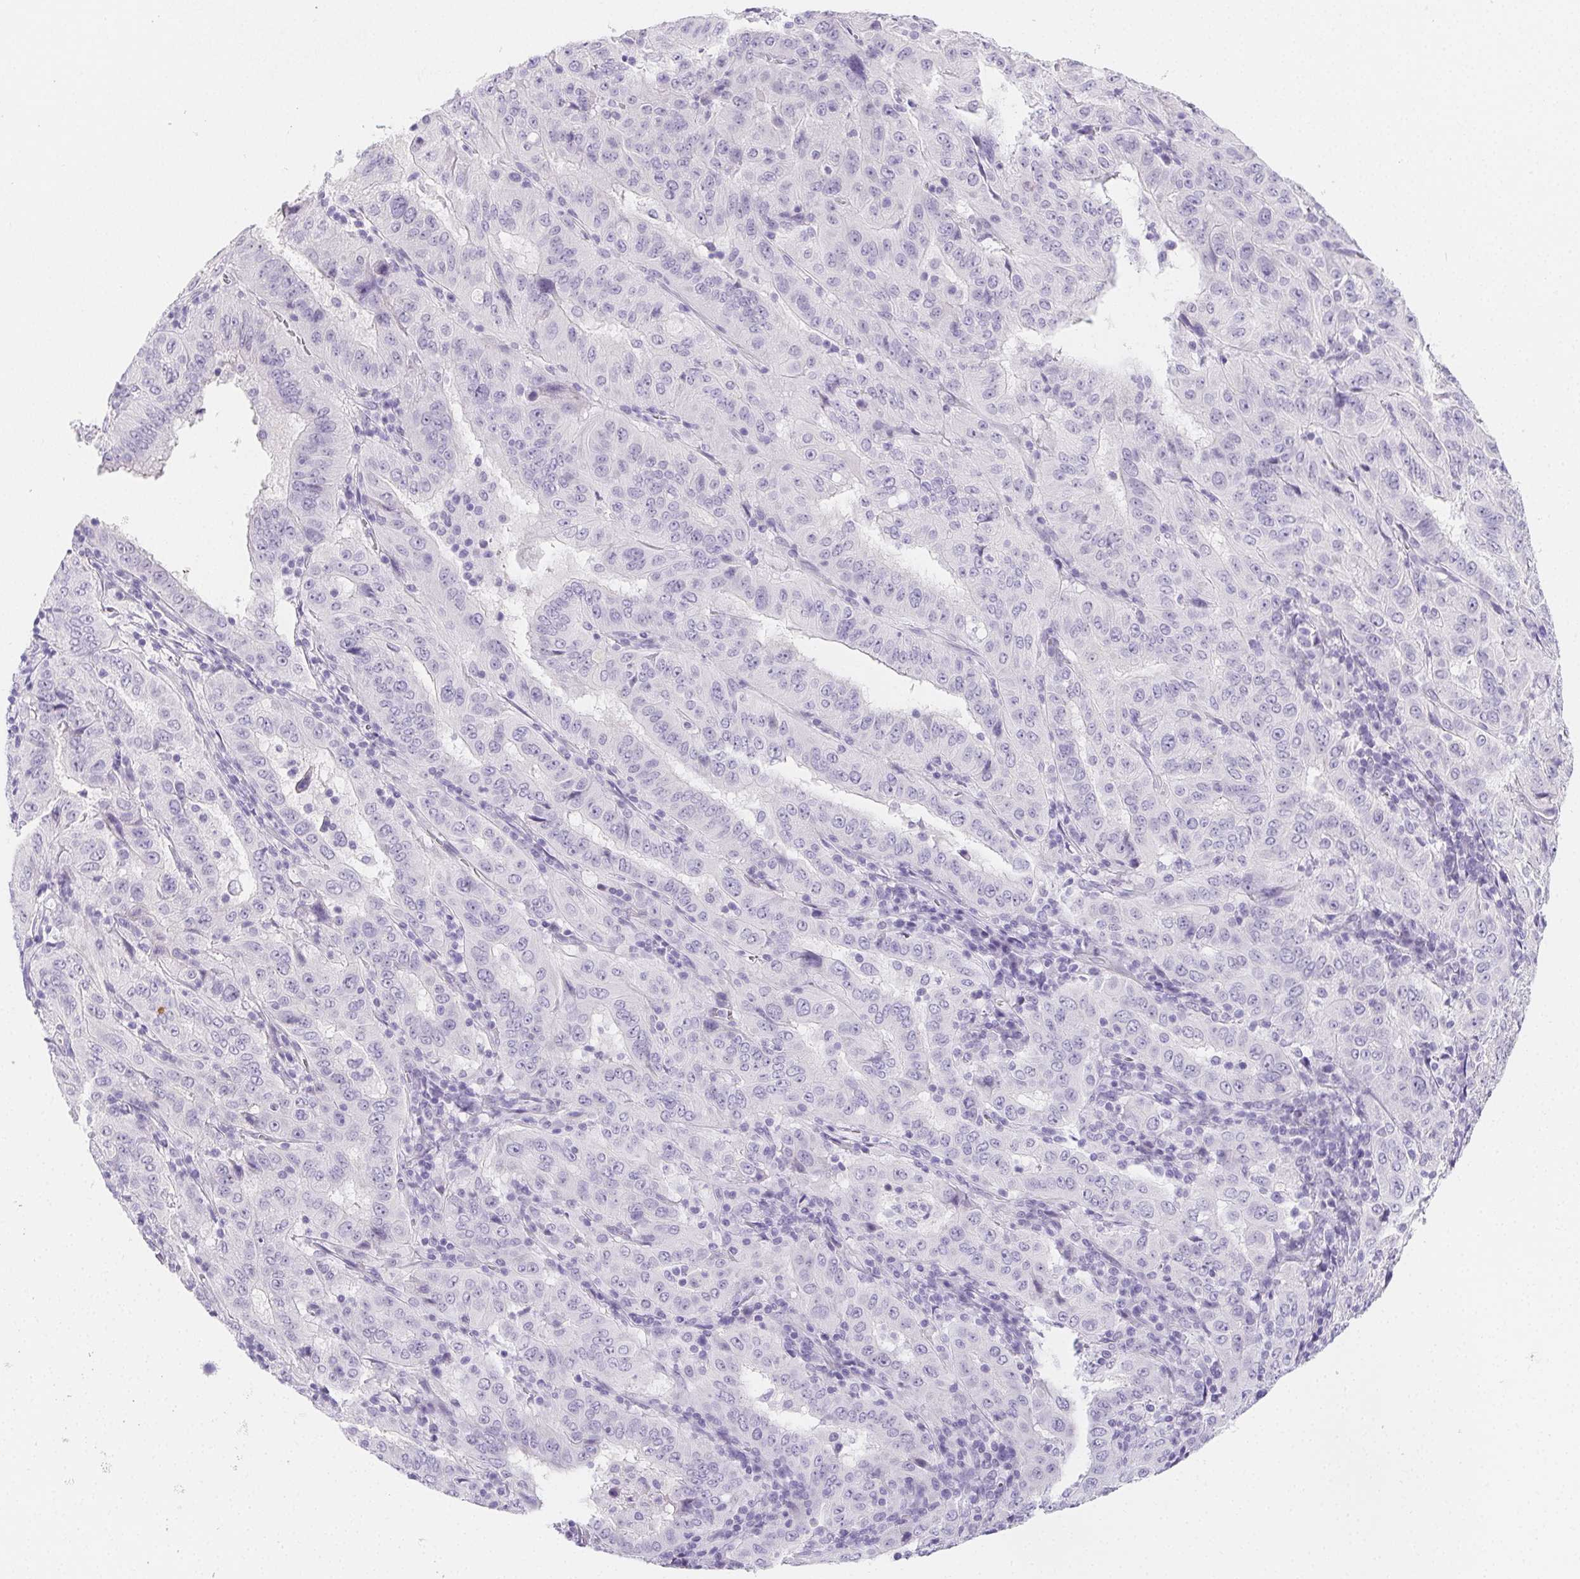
{"staining": {"intensity": "negative", "quantity": "none", "location": "none"}, "tissue": "pancreatic cancer", "cell_type": "Tumor cells", "image_type": "cancer", "snomed": [{"axis": "morphology", "description": "Adenocarcinoma, NOS"}, {"axis": "topography", "description": "Pancreas"}], "caption": "The photomicrograph shows no significant staining in tumor cells of pancreatic cancer (adenocarcinoma). (DAB immunohistochemistry (IHC), high magnification).", "gene": "ZBBX", "patient": {"sex": "male", "age": 63}}